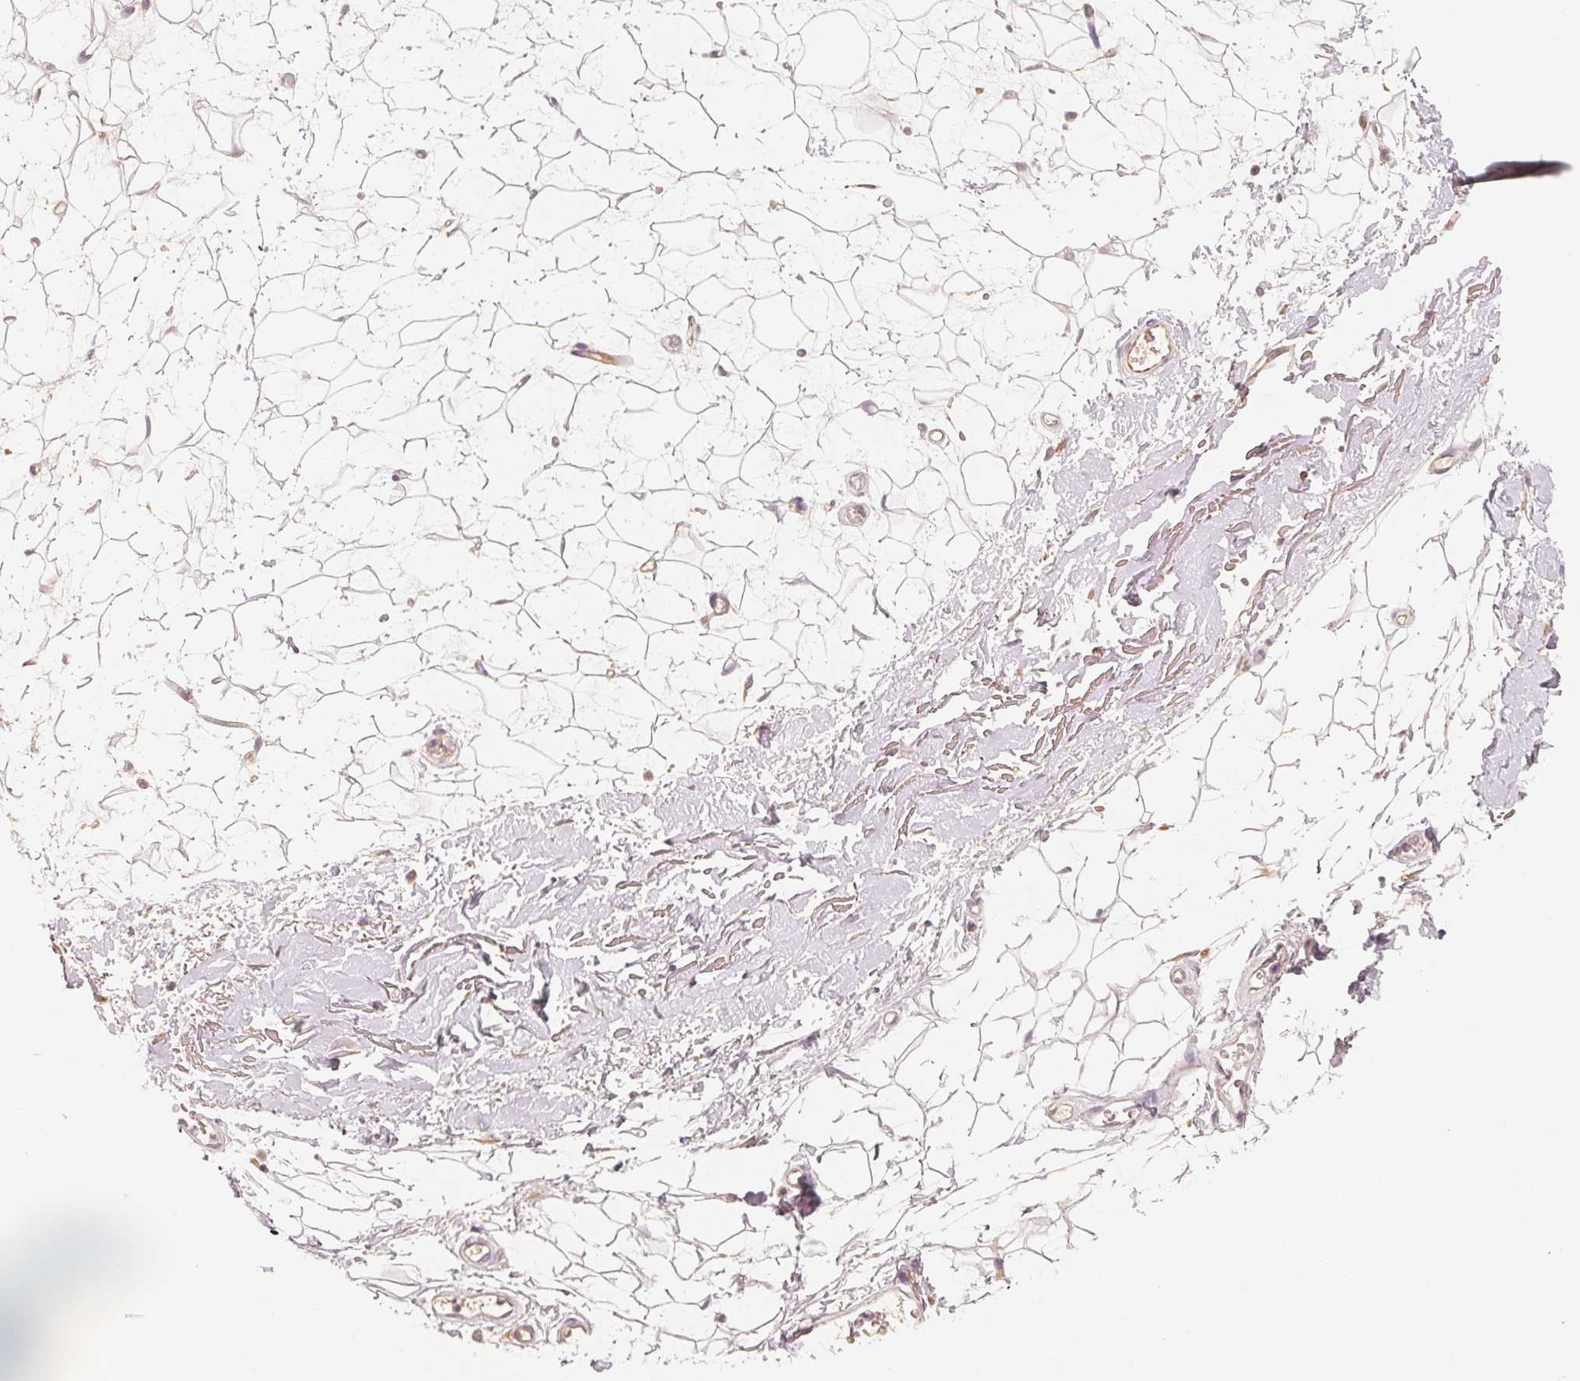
{"staining": {"intensity": "negative", "quantity": "none", "location": "none"}, "tissue": "adipose tissue", "cell_type": "Adipocytes", "image_type": "normal", "snomed": [{"axis": "morphology", "description": "Normal tissue, NOS"}, {"axis": "topography", "description": "Anal"}, {"axis": "topography", "description": "Peripheral nerve tissue"}], "caption": "IHC micrograph of normal adipose tissue: human adipose tissue stained with DAB (3,3'-diaminobenzidine) reveals no significant protein positivity in adipocytes.", "gene": "CFHR2", "patient": {"sex": "male", "age": 78}}